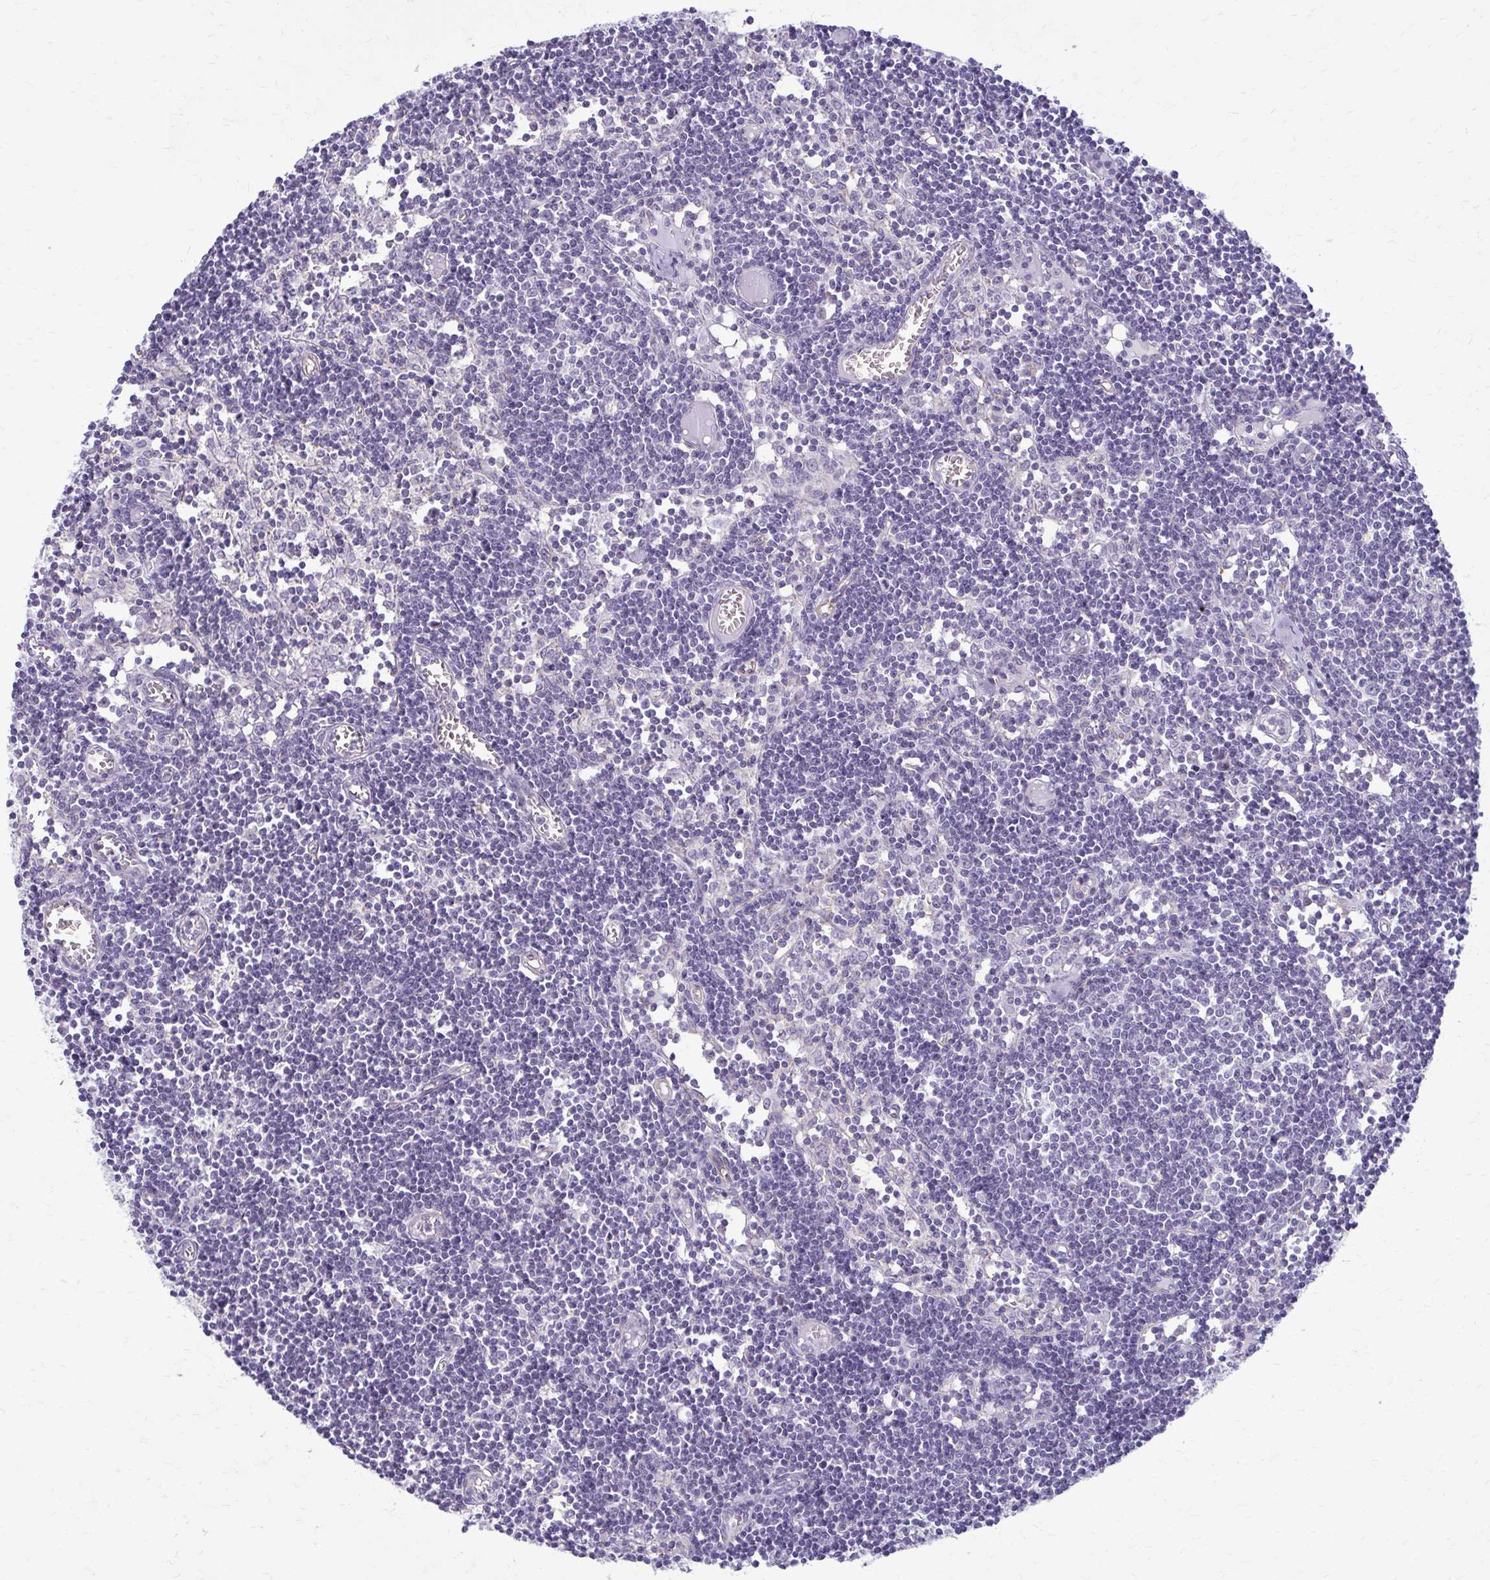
{"staining": {"intensity": "negative", "quantity": "none", "location": "none"}, "tissue": "lymph node", "cell_type": "Germinal center cells", "image_type": "normal", "snomed": [{"axis": "morphology", "description": "Normal tissue, NOS"}, {"axis": "topography", "description": "Lymph node"}], "caption": "Image shows no significant protein expression in germinal center cells of normal lymph node.", "gene": "DEPP1", "patient": {"sex": "female", "age": 11}}